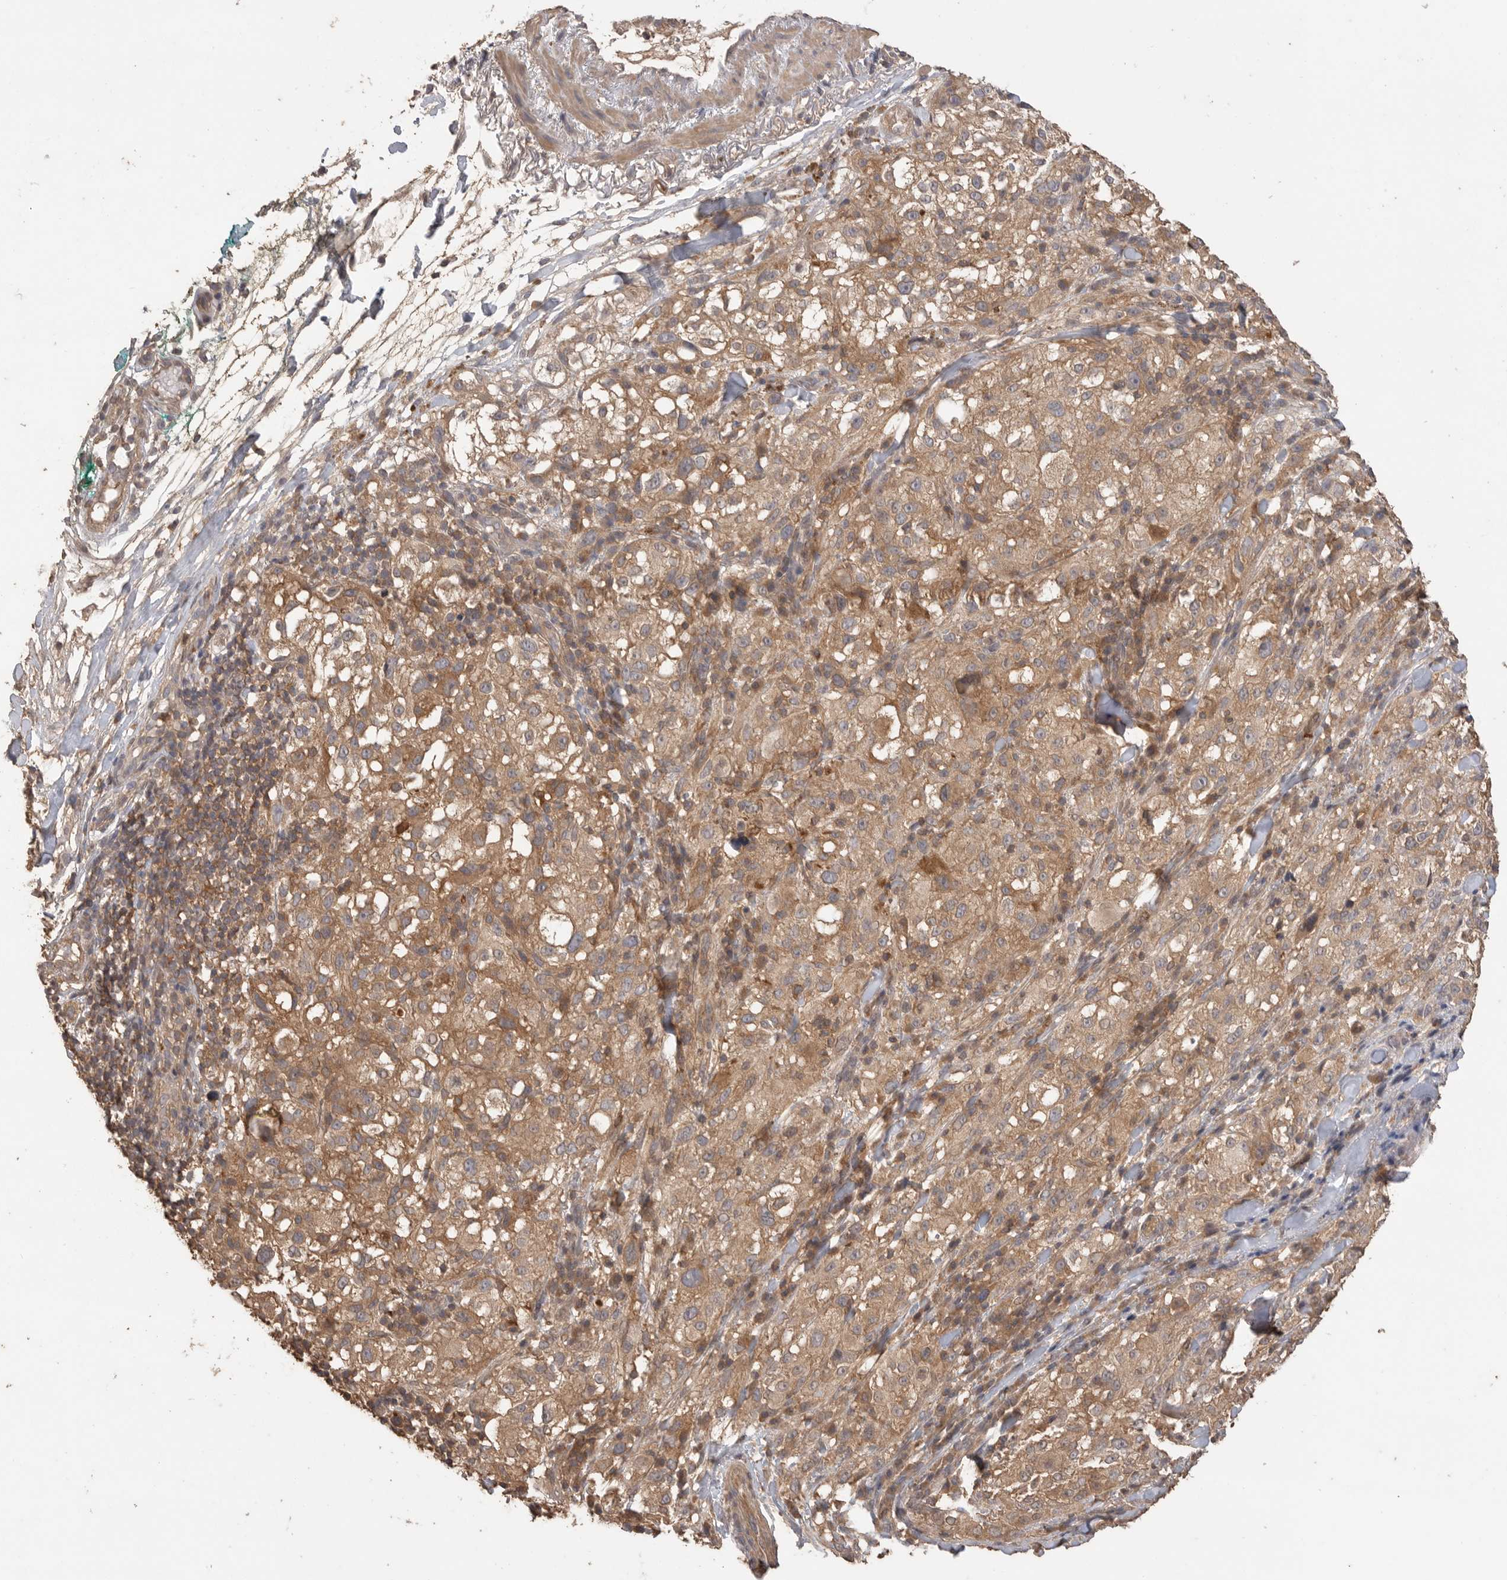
{"staining": {"intensity": "moderate", "quantity": ">75%", "location": "cytoplasmic/membranous"}, "tissue": "melanoma", "cell_type": "Tumor cells", "image_type": "cancer", "snomed": [{"axis": "morphology", "description": "Necrosis, NOS"}, {"axis": "morphology", "description": "Malignant melanoma, NOS"}, {"axis": "topography", "description": "Skin"}], "caption": "This photomicrograph exhibits IHC staining of human malignant melanoma, with medium moderate cytoplasmic/membranous positivity in approximately >75% of tumor cells.", "gene": "MAP2K1", "patient": {"sex": "female", "age": 87}}